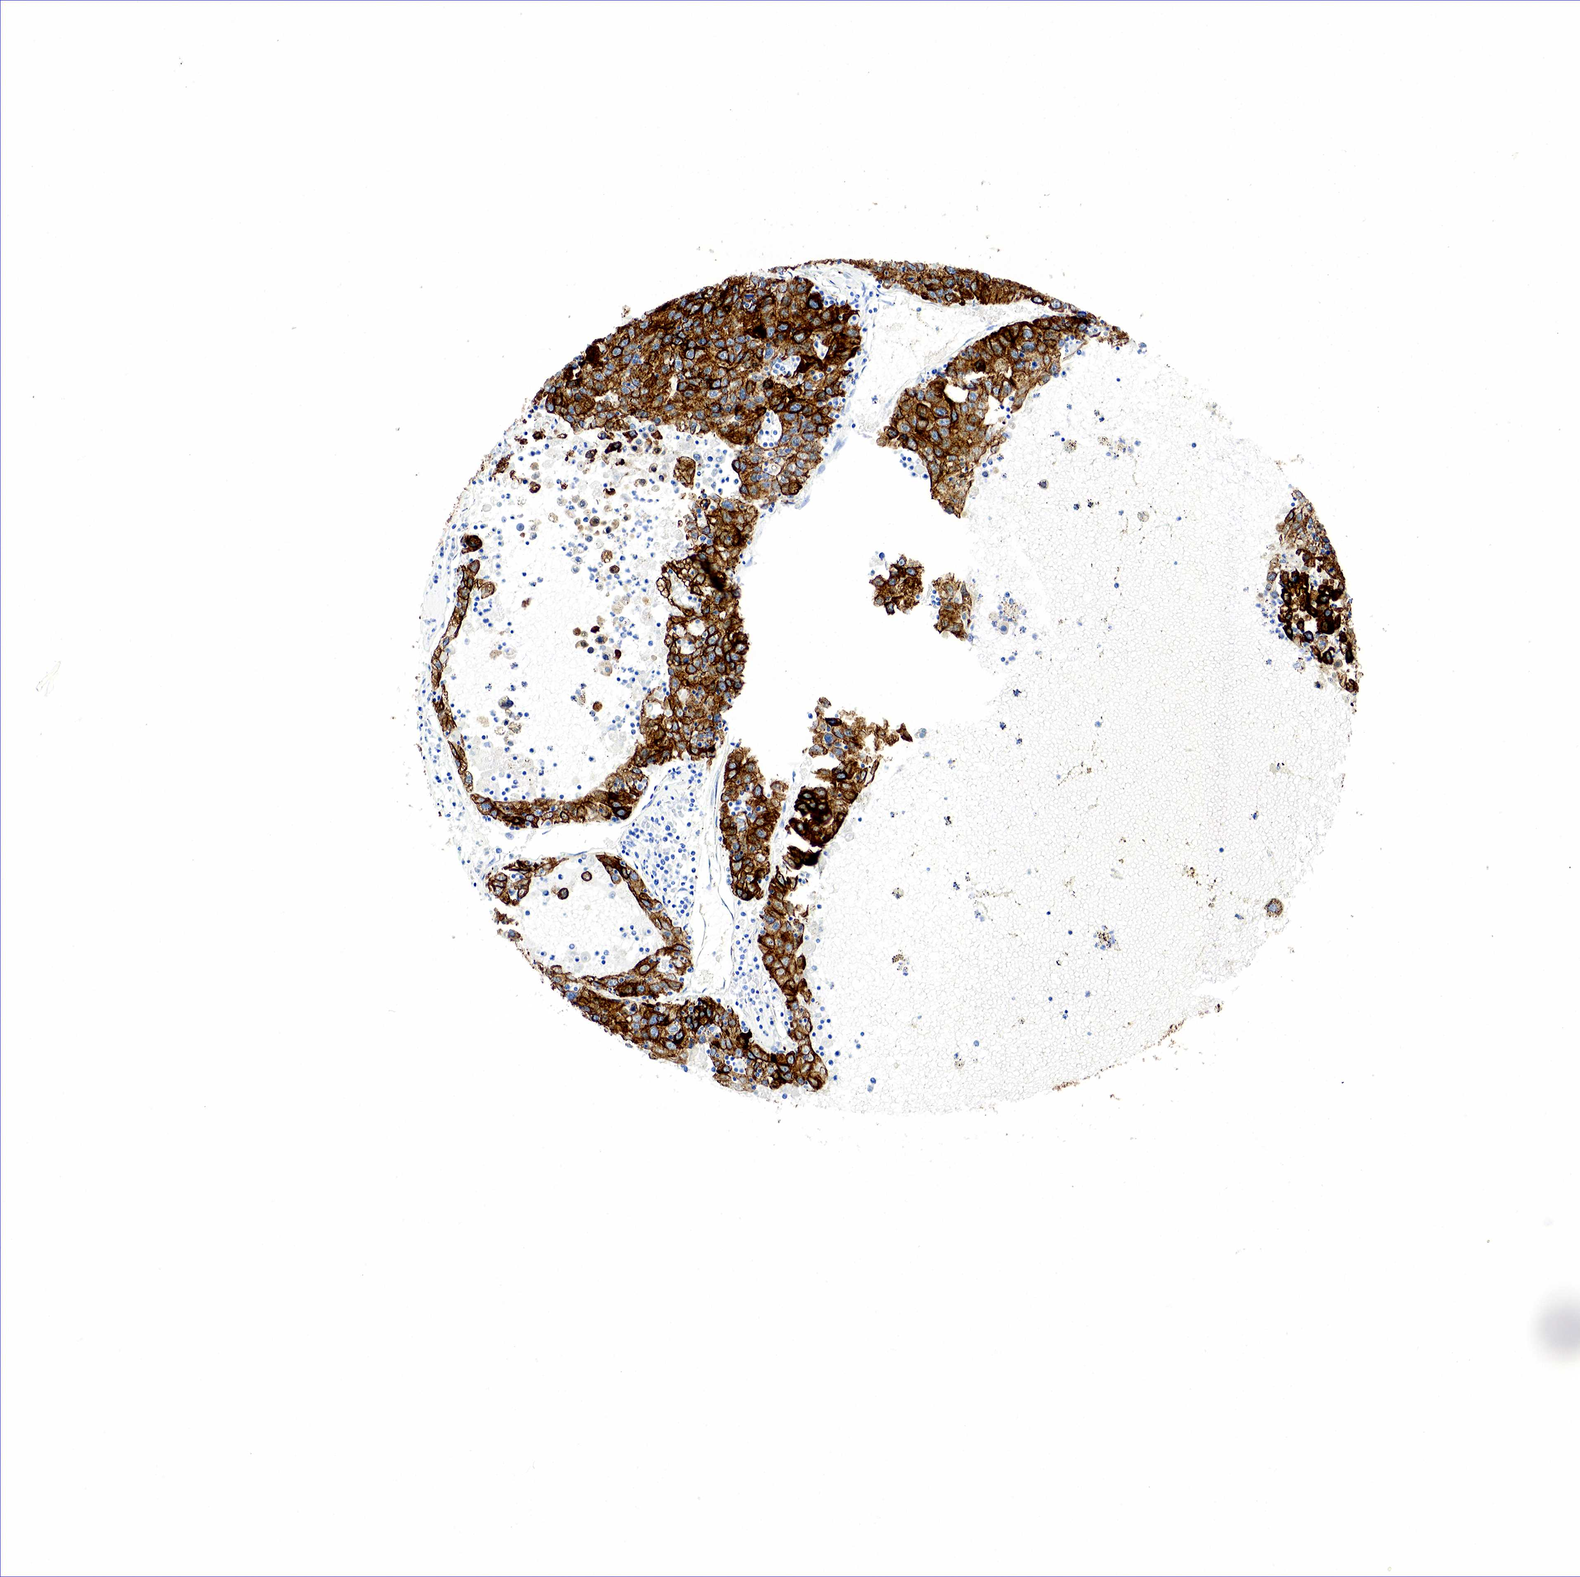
{"staining": {"intensity": "strong", "quantity": ">75%", "location": "cytoplasmic/membranous"}, "tissue": "liver cancer", "cell_type": "Tumor cells", "image_type": "cancer", "snomed": [{"axis": "morphology", "description": "Carcinoma, Hepatocellular, NOS"}, {"axis": "topography", "description": "Liver"}], "caption": "Tumor cells display high levels of strong cytoplasmic/membranous staining in approximately >75% of cells in hepatocellular carcinoma (liver).", "gene": "KRT18", "patient": {"sex": "male", "age": 49}}